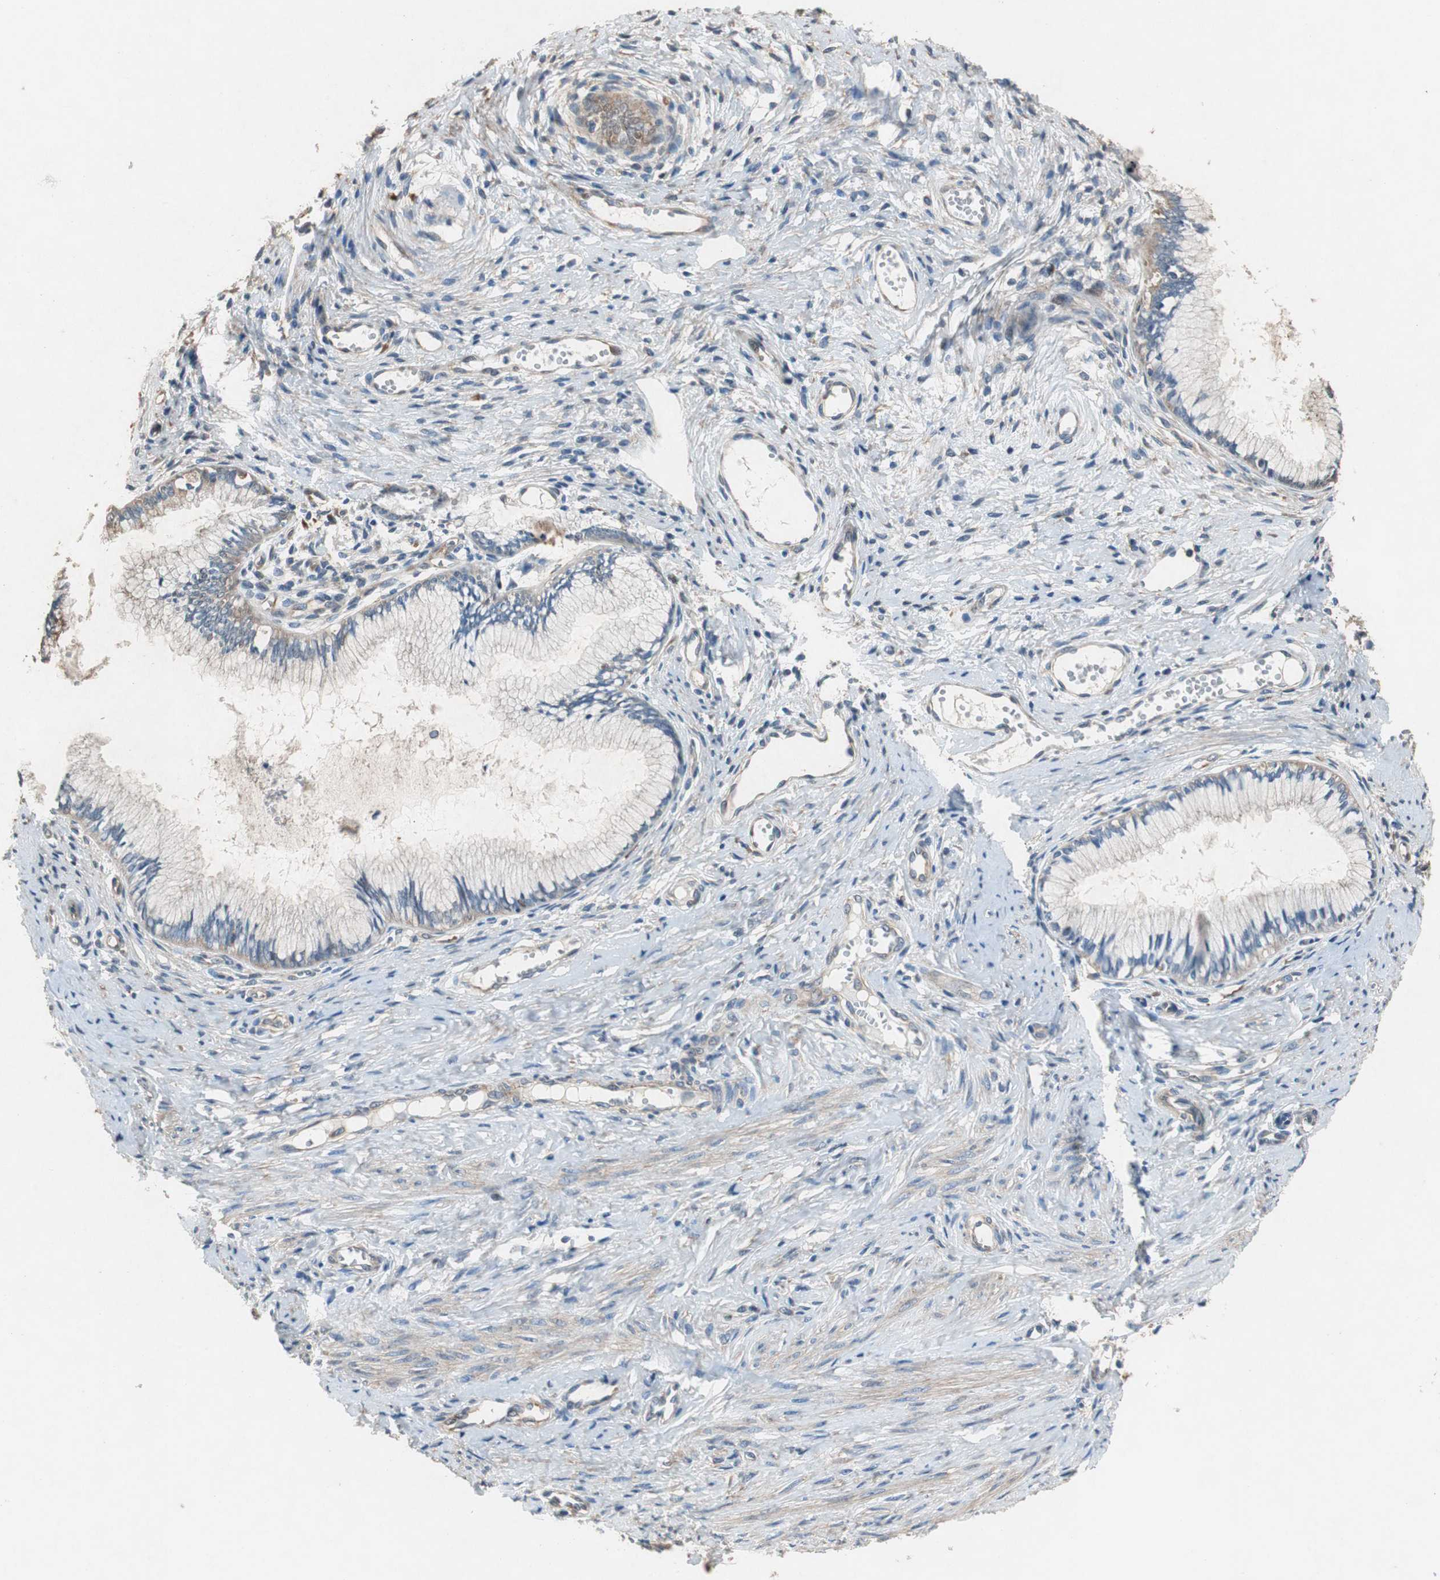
{"staining": {"intensity": "weak", "quantity": ">75%", "location": "cytoplasmic/membranous"}, "tissue": "cervical cancer", "cell_type": "Tumor cells", "image_type": "cancer", "snomed": [{"axis": "morphology", "description": "Adenocarcinoma, NOS"}, {"axis": "topography", "description": "Cervix"}], "caption": "Adenocarcinoma (cervical) stained for a protein (brown) displays weak cytoplasmic/membranous positive expression in about >75% of tumor cells.", "gene": "RPL35", "patient": {"sex": "female", "age": 36}}